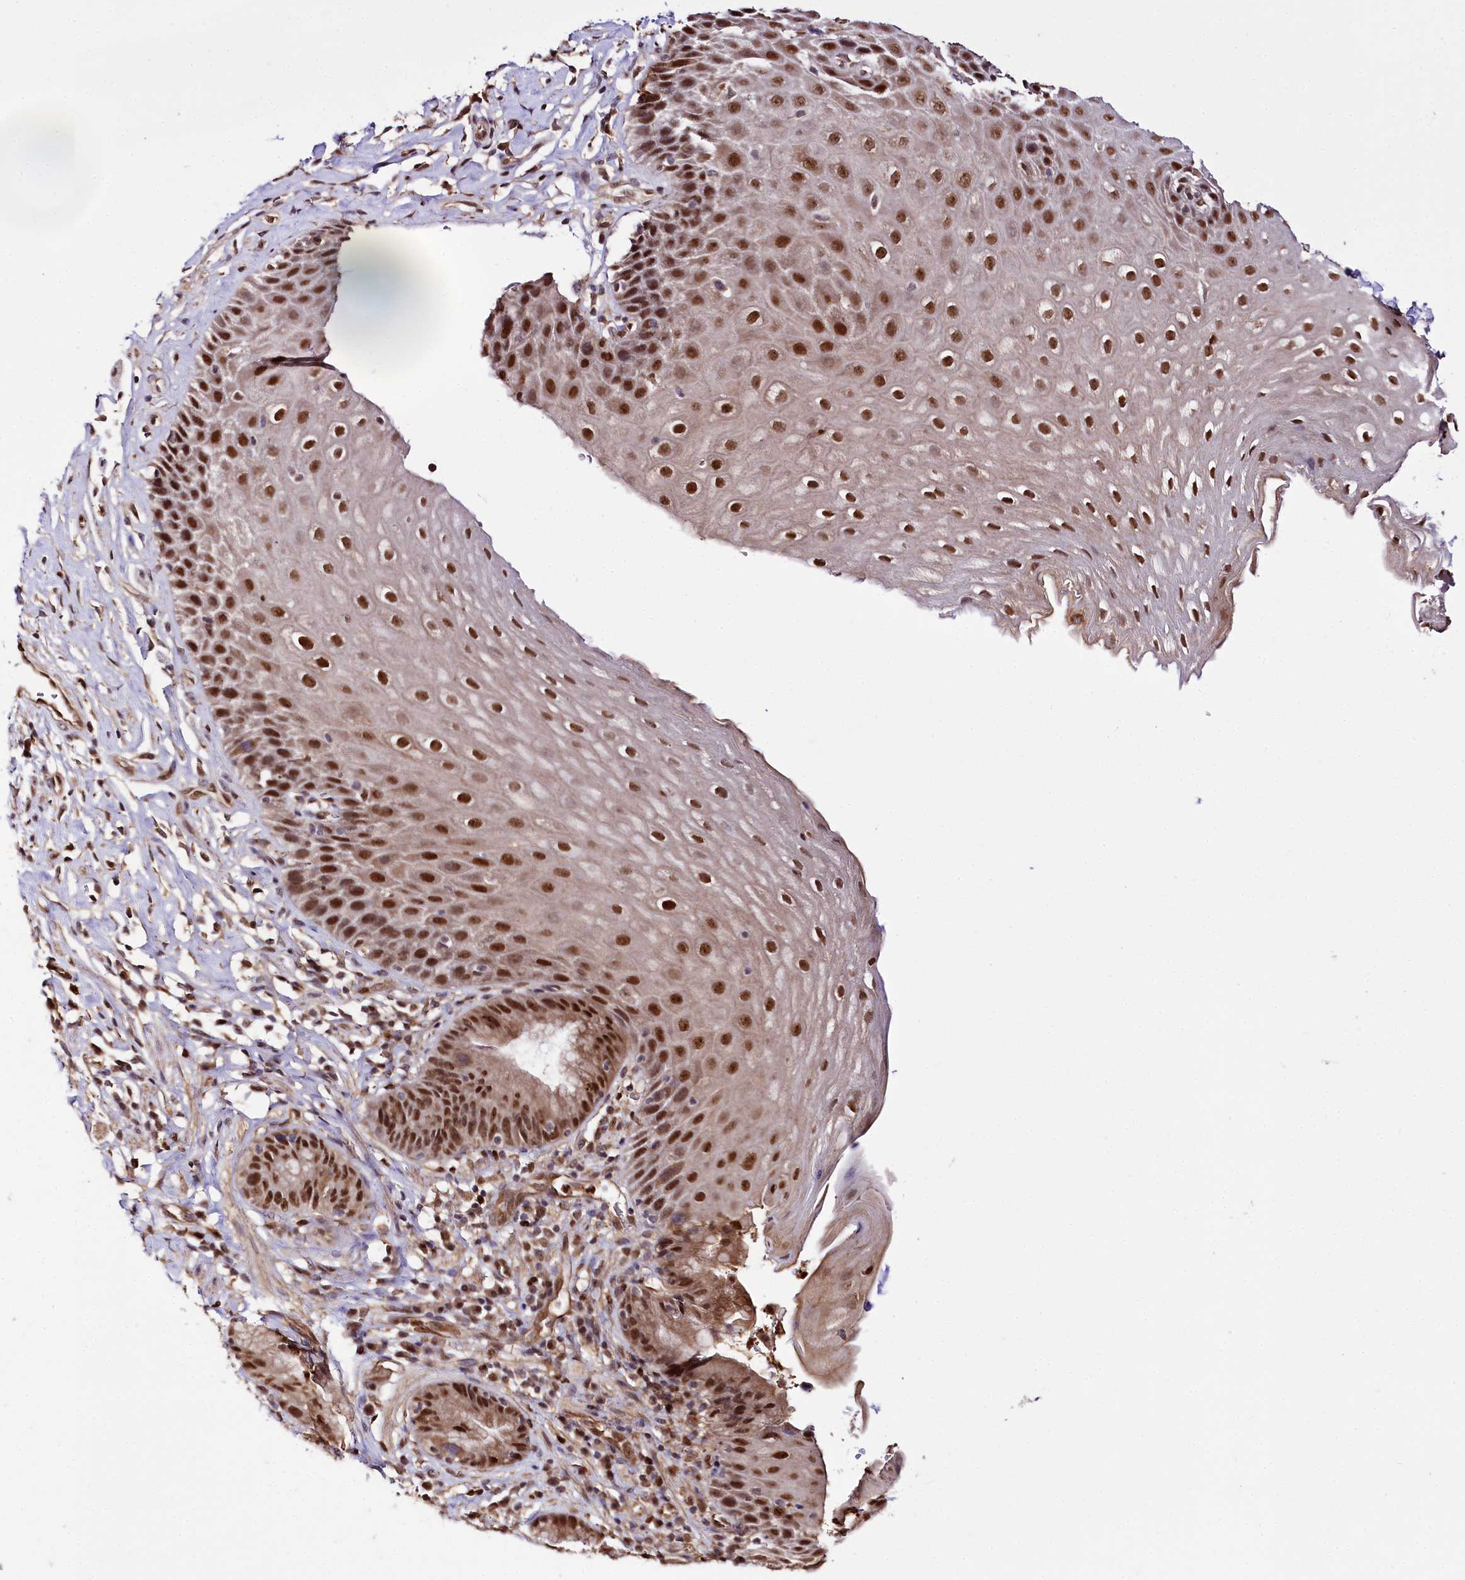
{"staining": {"intensity": "strong", "quantity": ">75%", "location": "nuclear"}, "tissue": "esophagus", "cell_type": "Squamous epithelial cells", "image_type": "normal", "snomed": [{"axis": "morphology", "description": "Normal tissue, NOS"}, {"axis": "topography", "description": "Esophagus"}], "caption": "Approximately >75% of squamous epithelial cells in benign esophagus reveal strong nuclear protein staining as visualized by brown immunohistochemical staining.", "gene": "GNL3L", "patient": {"sex": "female", "age": 61}}